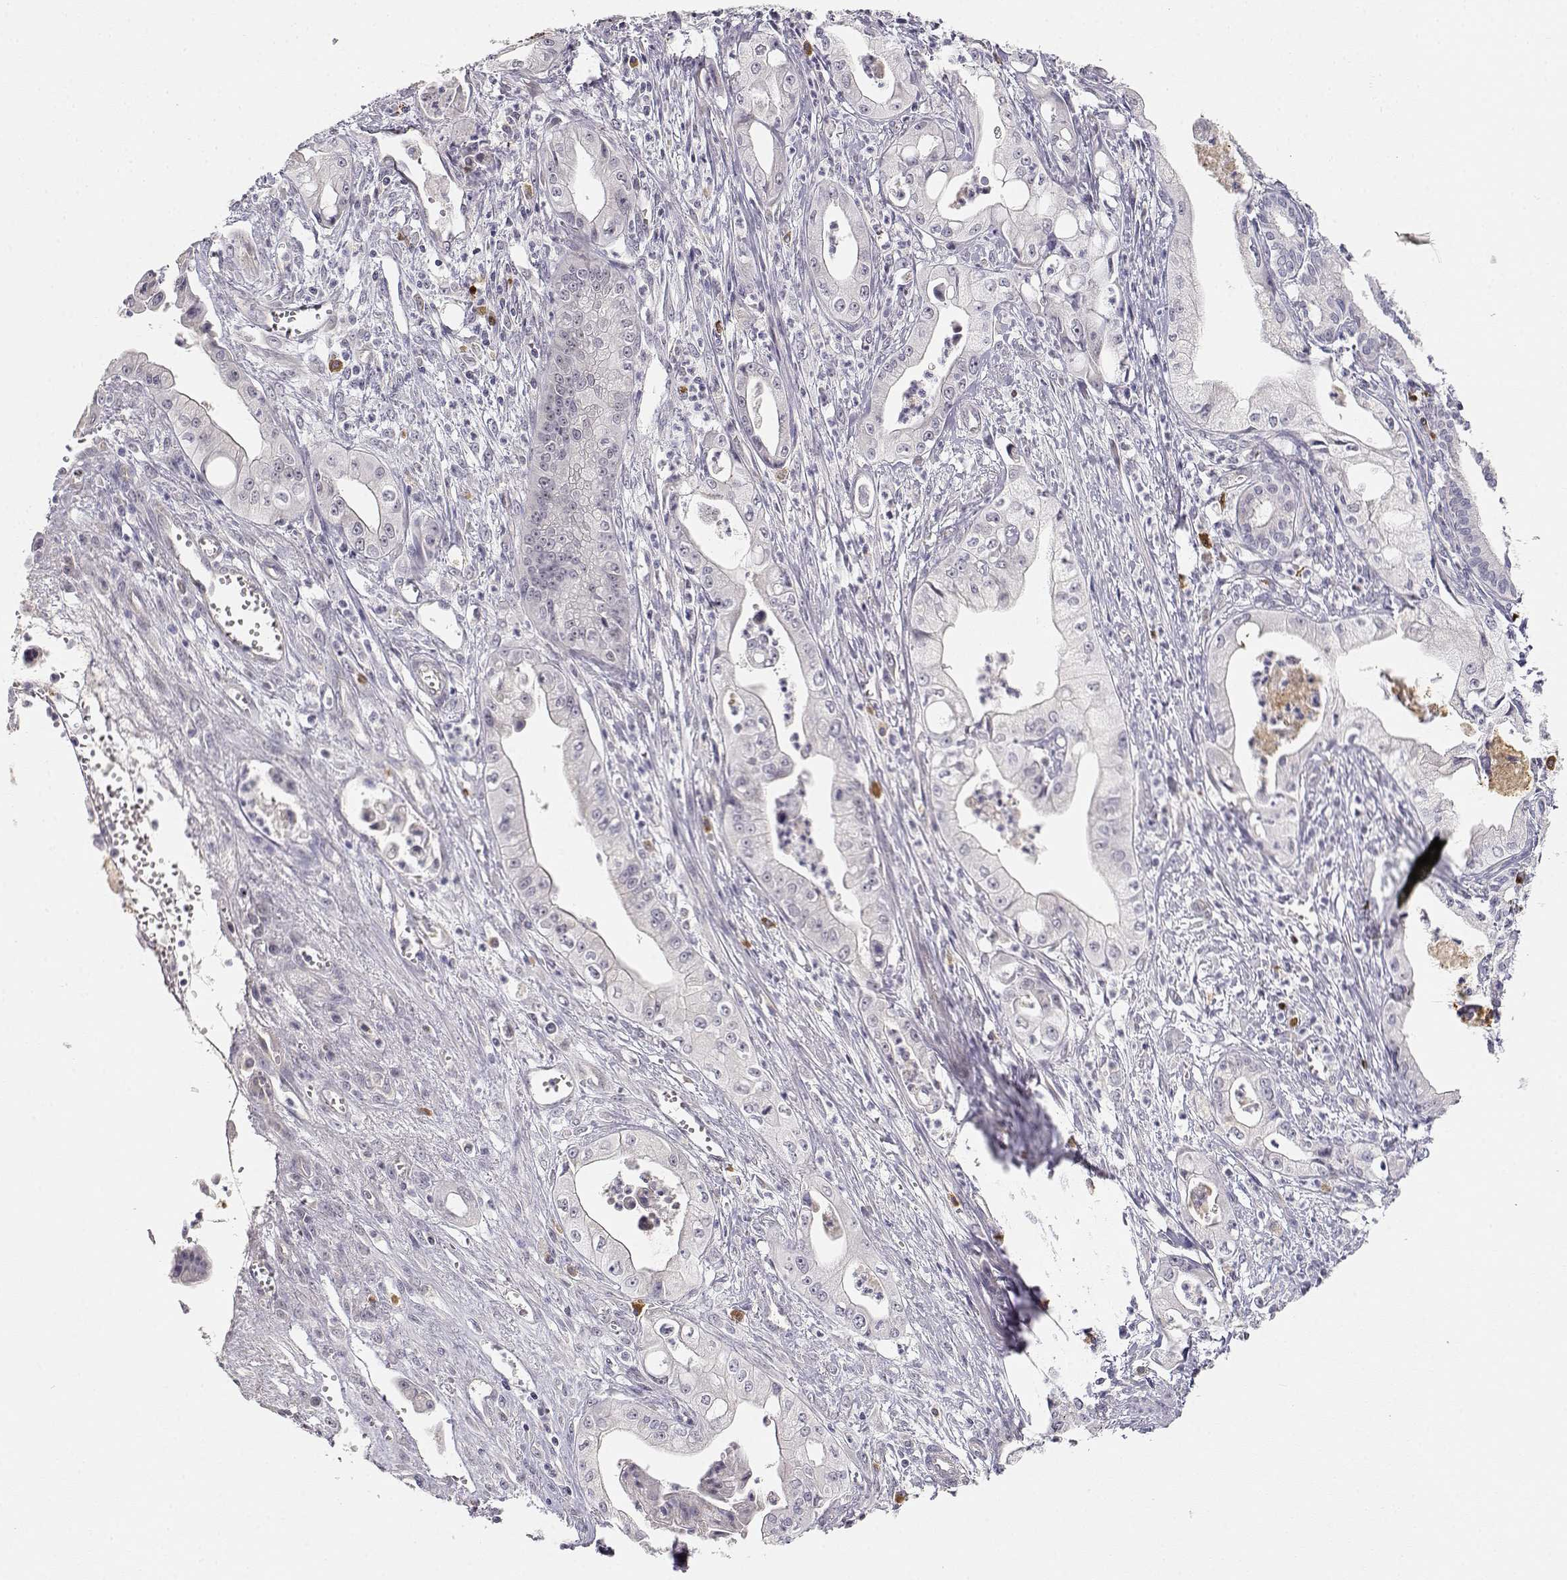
{"staining": {"intensity": "negative", "quantity": "none", "location": "none"}, "tissue": "pancreatic cancer", "cell_type": "Tumor cells", "image_type": "cancer", "snomed": [{"axis": "morphology", "description": "Adenocarcinoma, NOS"}, {"axis": "topography", "description": "Pancreas"}], "caption": "High power microscopy photomicrograph of an immunohistochemistry photomicrograph of pancreatic cancer (adenocarcinoma), revealing no significant staining in tumor cells.", "gene": "EAF2", "patient": {"sex": "female", "age": 65}}